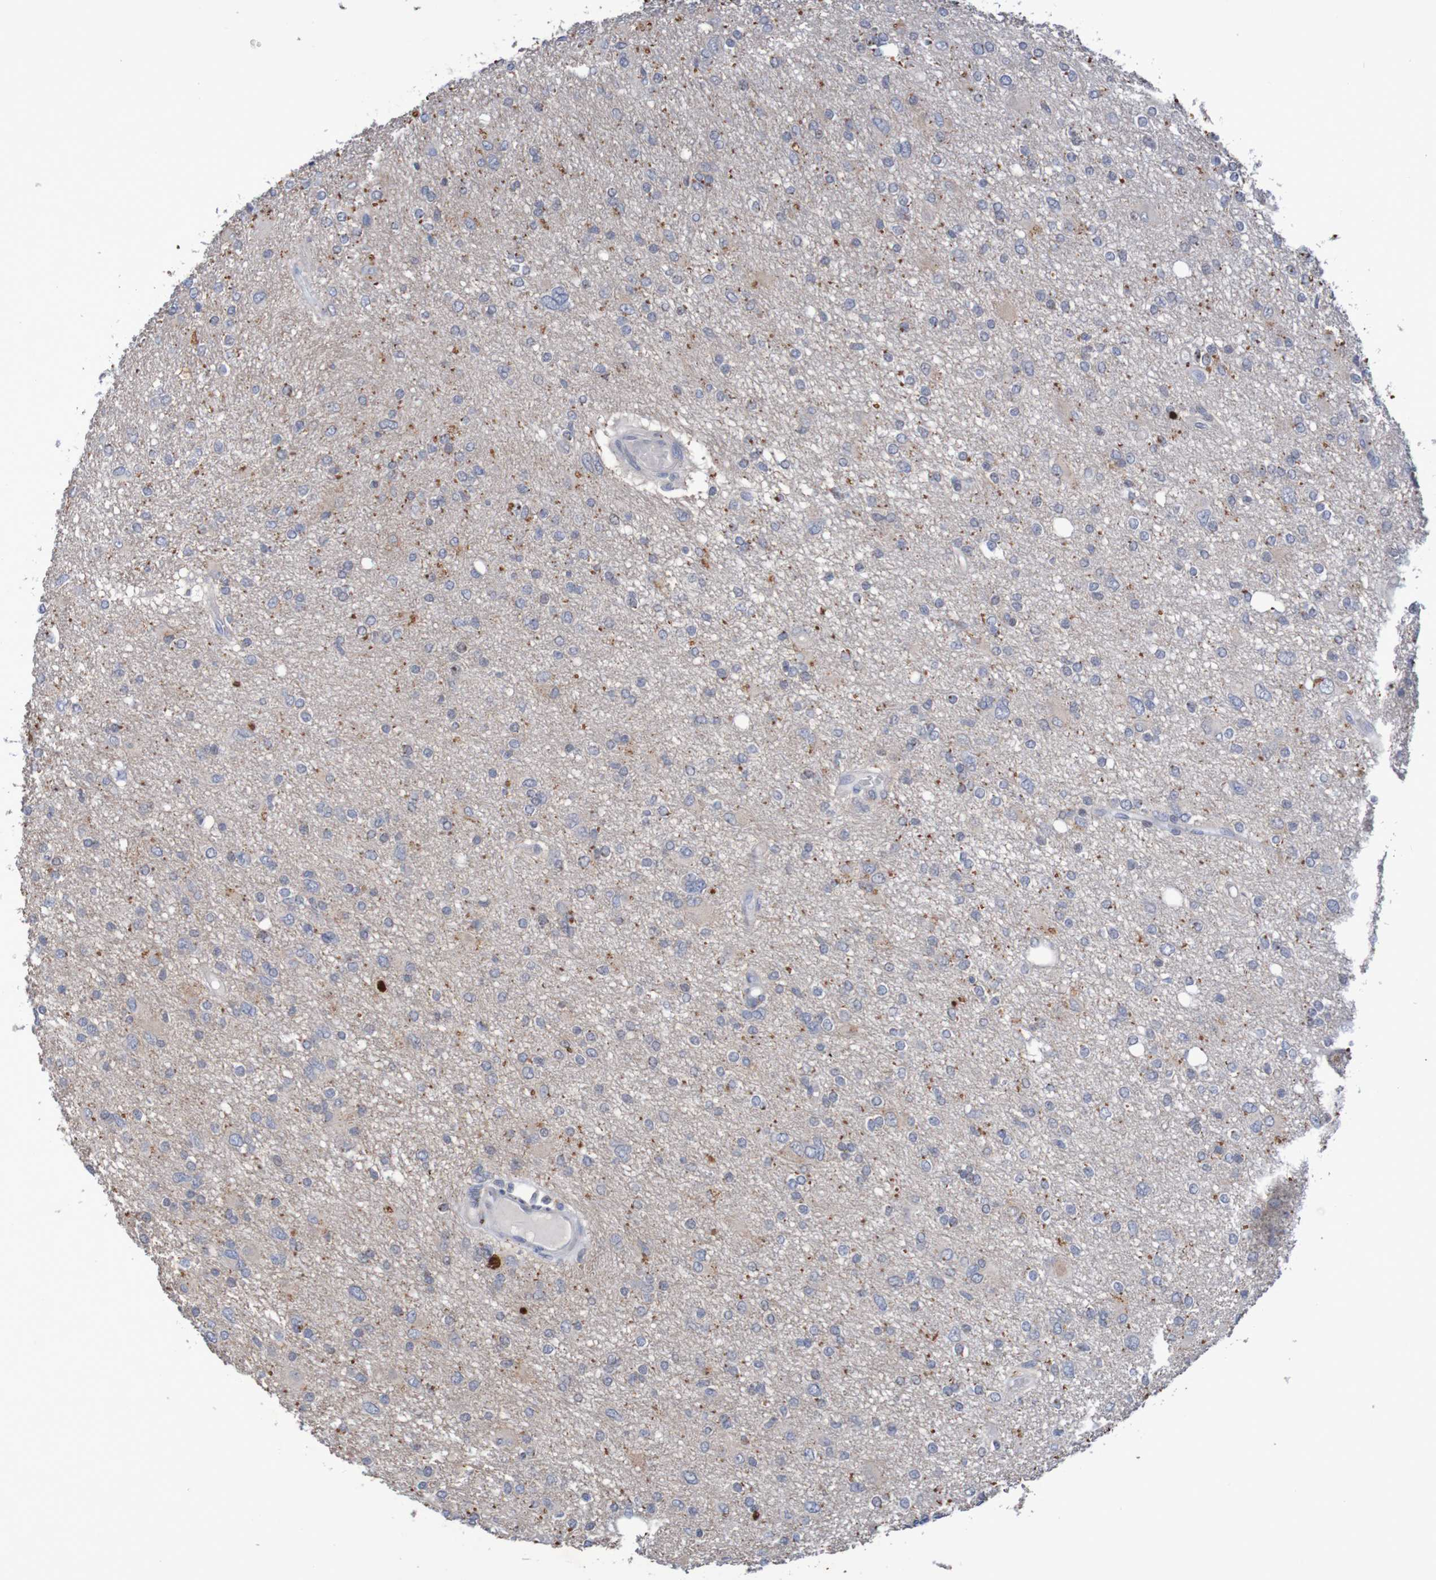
{"staining": {"intensity": "negative", "quantity": "none", "location": "none"}, "tissue": "glioma", "cell_type": "Tumor cells", "image_type": "cancer", "snomed": [{"axis": "morphology", "description": "Glioma, malignant, High grade"}, {"axis": "topography", "description": "Brain"}], "caption": "IHC histopathology image of neoplastic tissue: glioma stained with DAB shows no significant protein positivity in tumor cells.", "gene": "FBP2", "patient": {"sex": "female", "age": 59}}